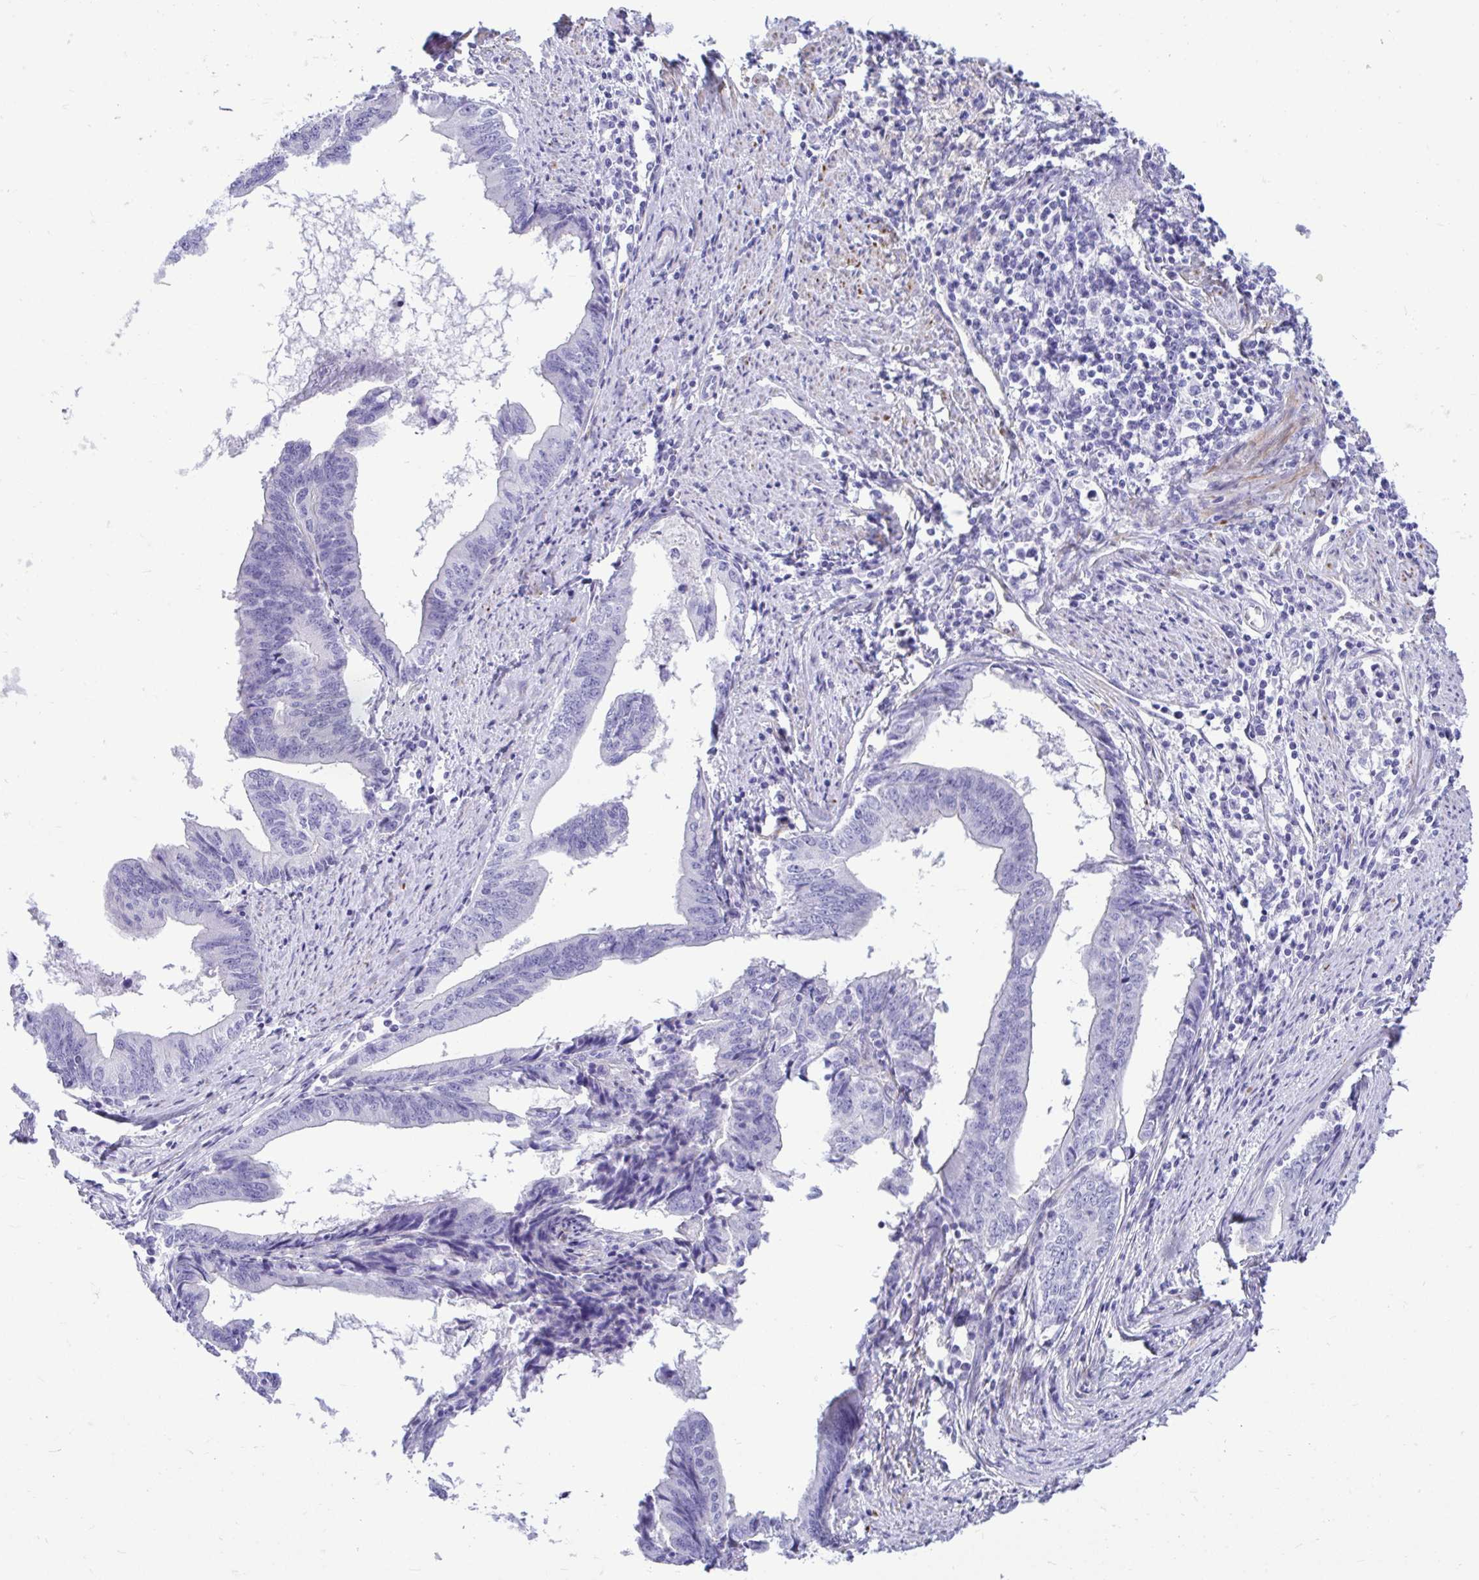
{"staining": {"intensity": "negative", "quantity": "none", "location": "none"}, "tissue": "endometrial cancer", "cell_type": "Tumor cells", "image_type": "cancer", "snomed": [{"axis": "morphology", "description": "Adenocarcinoma, NOS"}, {"axis": "topography", "description": "Endometrium"}], "caption": "This is an IHC photomicrograph of human adenocarcinoma (endometrial). There is no staining in tumor cells.", "gene": "ABCG2", "patient": {"sex": "female", "age": 65}}